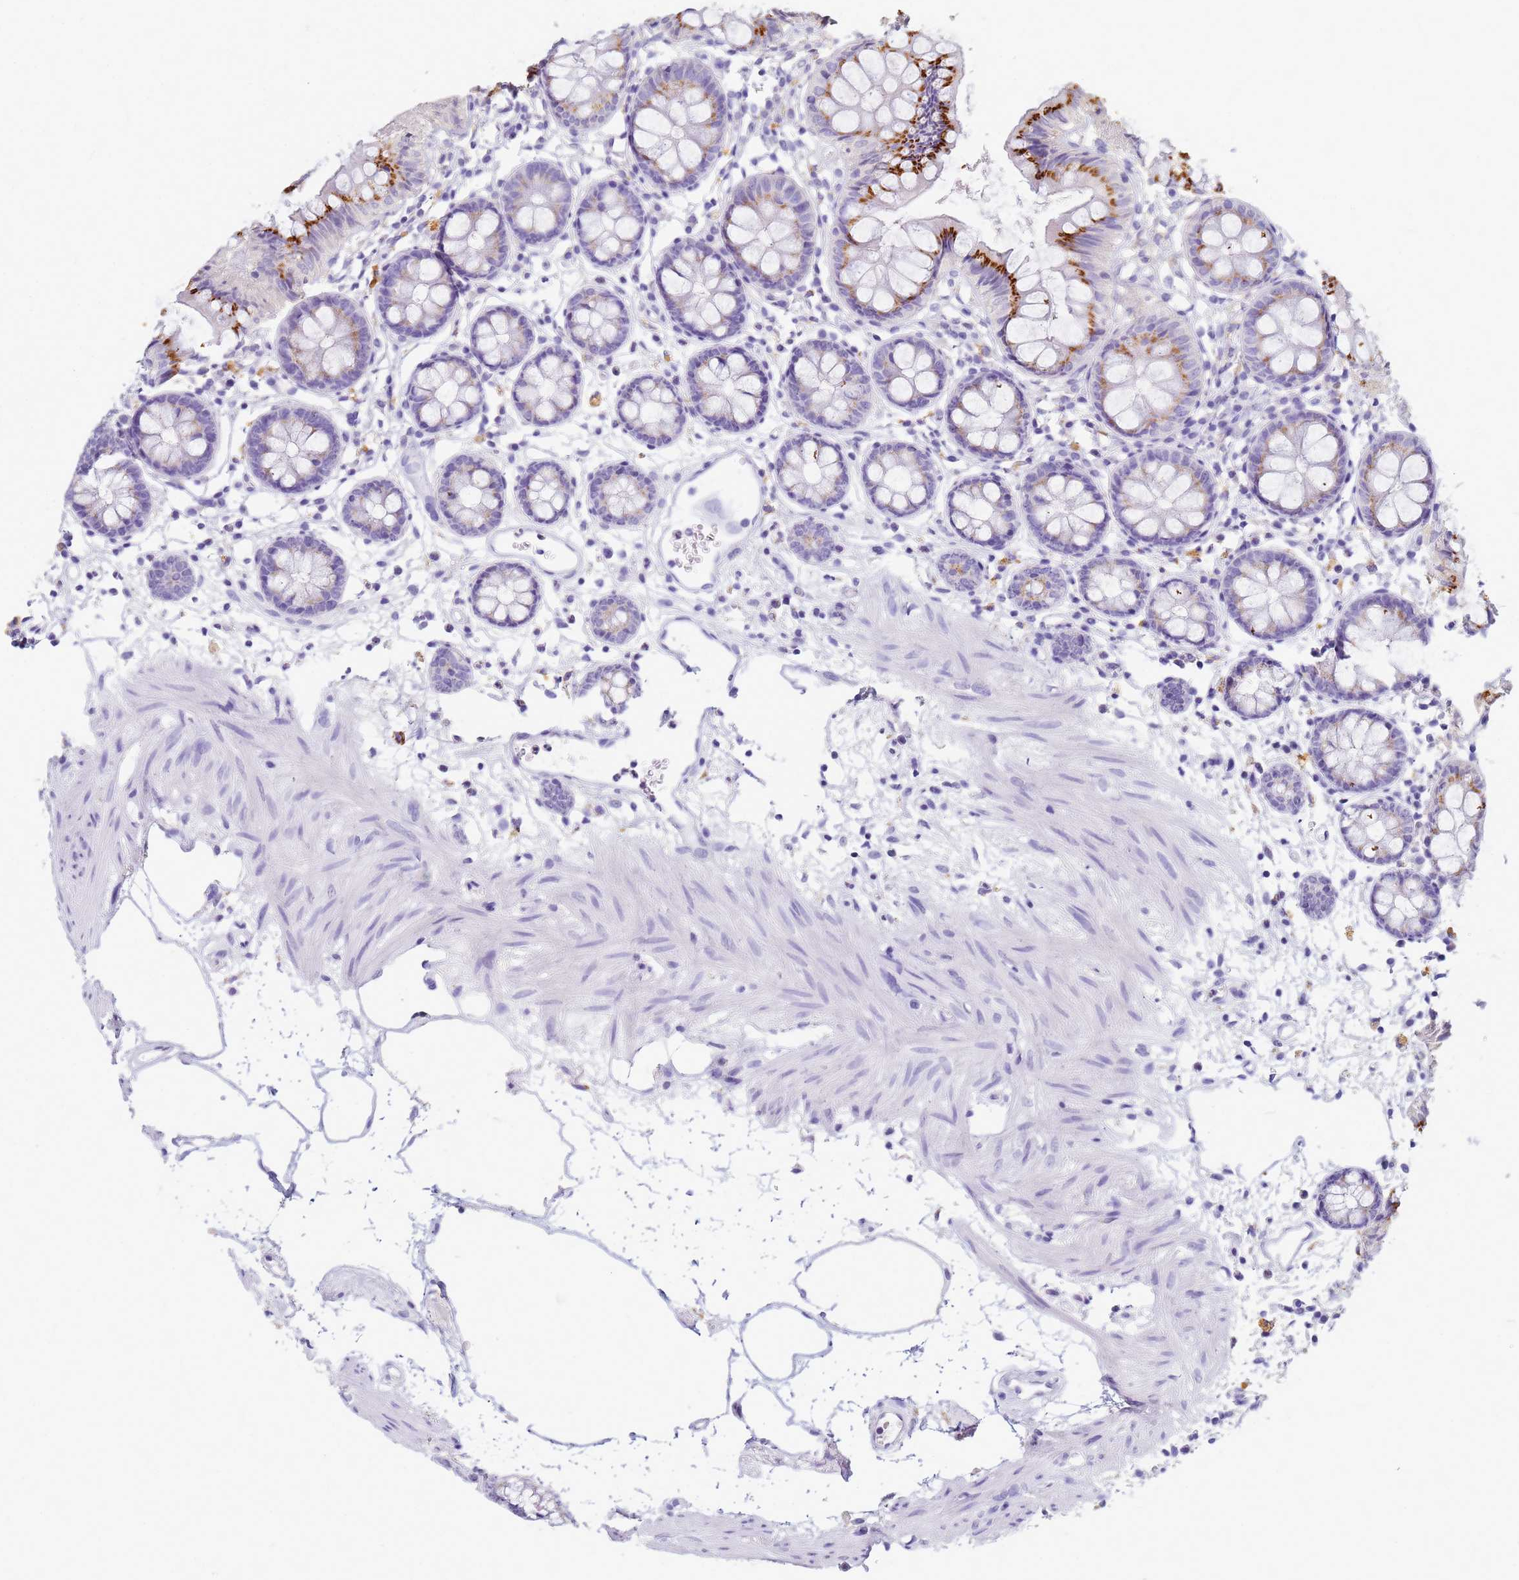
{"staining": {"intensity": "negative", "quantity": "none", "location": "none"}, "tissue": "colon", "cell_type": "Endothelial cells", "image_type": "normal", "snomed": [{"axis": "morphology", "description": "Normal tissue, NOS"}, {"axis": "topography", "description": "Colon"}], "caption": "Immunohistochemistry (IHC) of unremarkable colon displays no expression in endothelial cells. The staining was performed using DAB to visualize the protein expression in brown, while the nuclei were stained in blue with hematoxylin (Magnification: 20x).", "gene": "B3GNT8", "patient": {"sex": "female", "age": 84}}